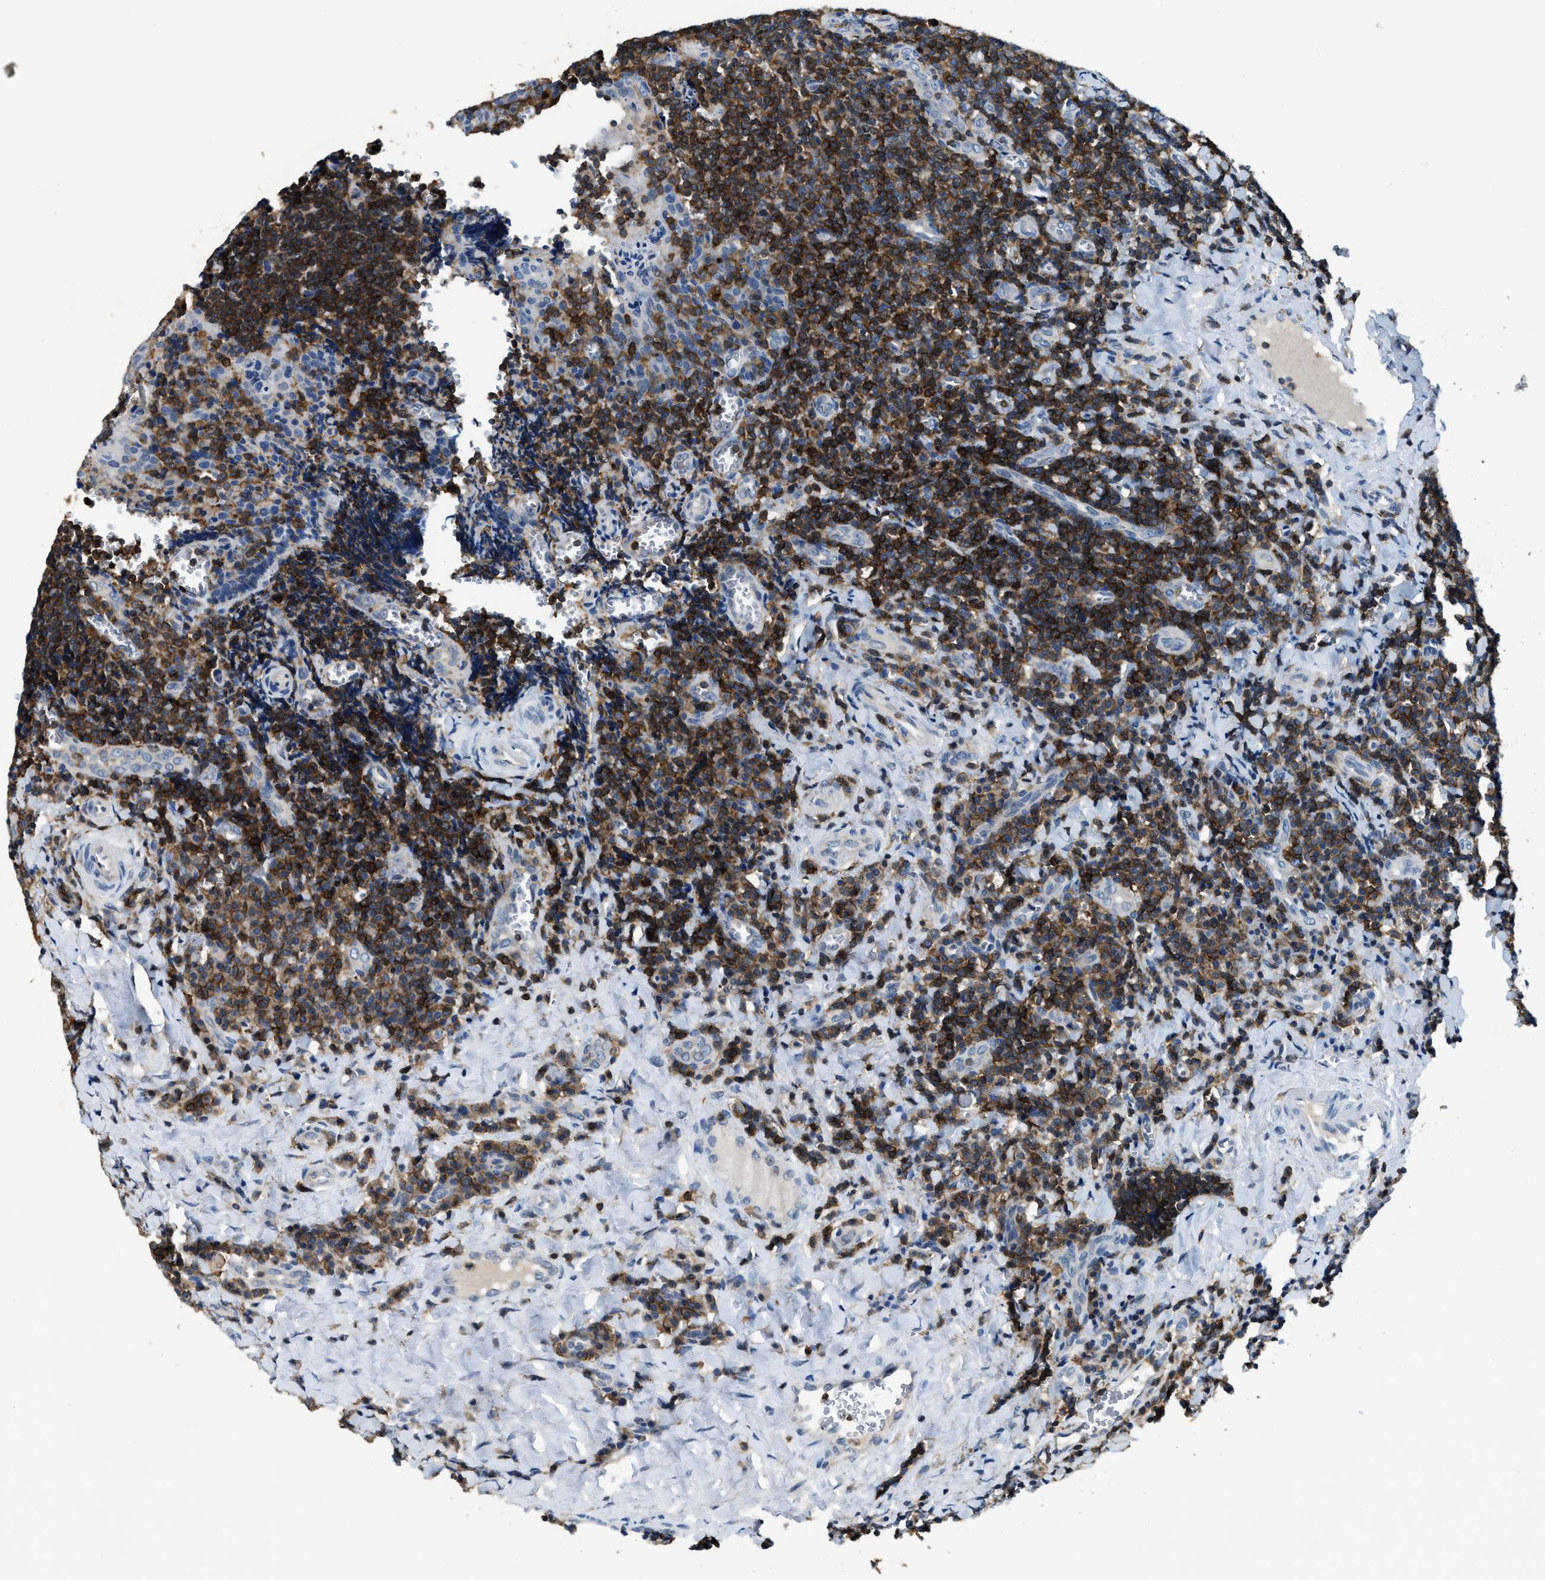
{"staining": {"intensity": "moderate", "quantity": ">75%", "location": "cytoplasmic/membranous"}, "tissue": "tonsil", "cell_type": "Germinal center cells", "image_type": "normal", "snomed": [{"axis": "morphology", "description": "Normal tissue, NOS"}, {"axis": "morphology", "description": "Inflammation, NOS"}, {"axis": "topography", "description": "Tonsil"}], "caption": "Protein expression by immunohistochemistry exhibits moderate cytoplasmic/membranous positivity in about >75% of germinal center cells in unremarkable tonsil. The staining is performed using DAB brown chromogen to label protein expression. The nuclei are counter-stained blue using hematoxylin.", "gene": "MYO1G", "patient": {"sex": "female", "age": 31}}